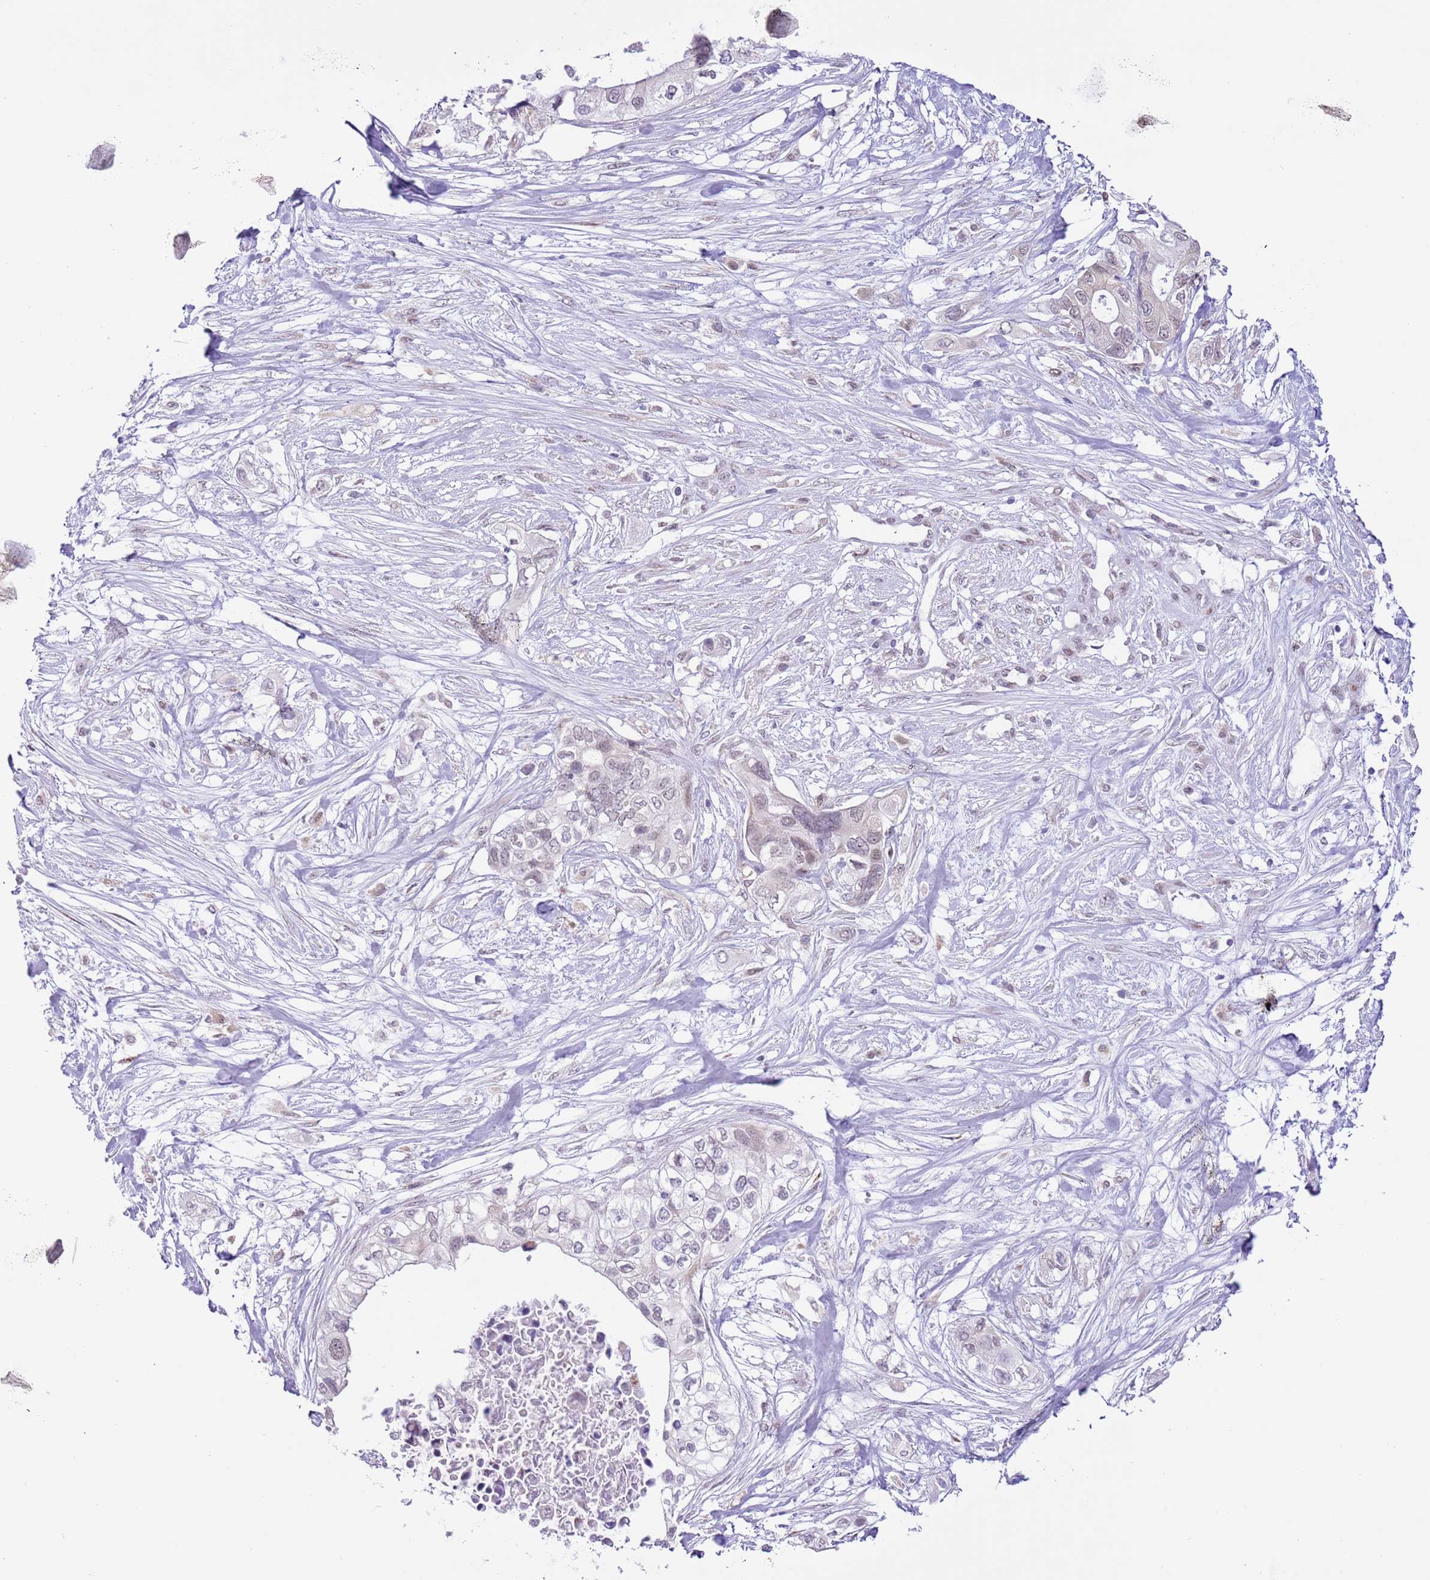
{"staining": {"intensity": "weak", "quantity": "<25%", "location": "nuclear"}, "tissue": "pancreatic cancer", "cell_type": "Tumor cells", "image_type": "cancer", "snomed": [{"axis": "morphology", "description": "Adenocarcinoma, NOS"}, {"axis": "topography", "description": "Pancreas"}], "caption": "This histopathology image is of pancreatic cancer stained with immunohistochemistry (IHC) to label a protein in brown with the nuclei are counter-stained blue. There is no staining in tumor cells.", "gene": "ZNF576", "patient": {"sex": "female", "age": 63}}